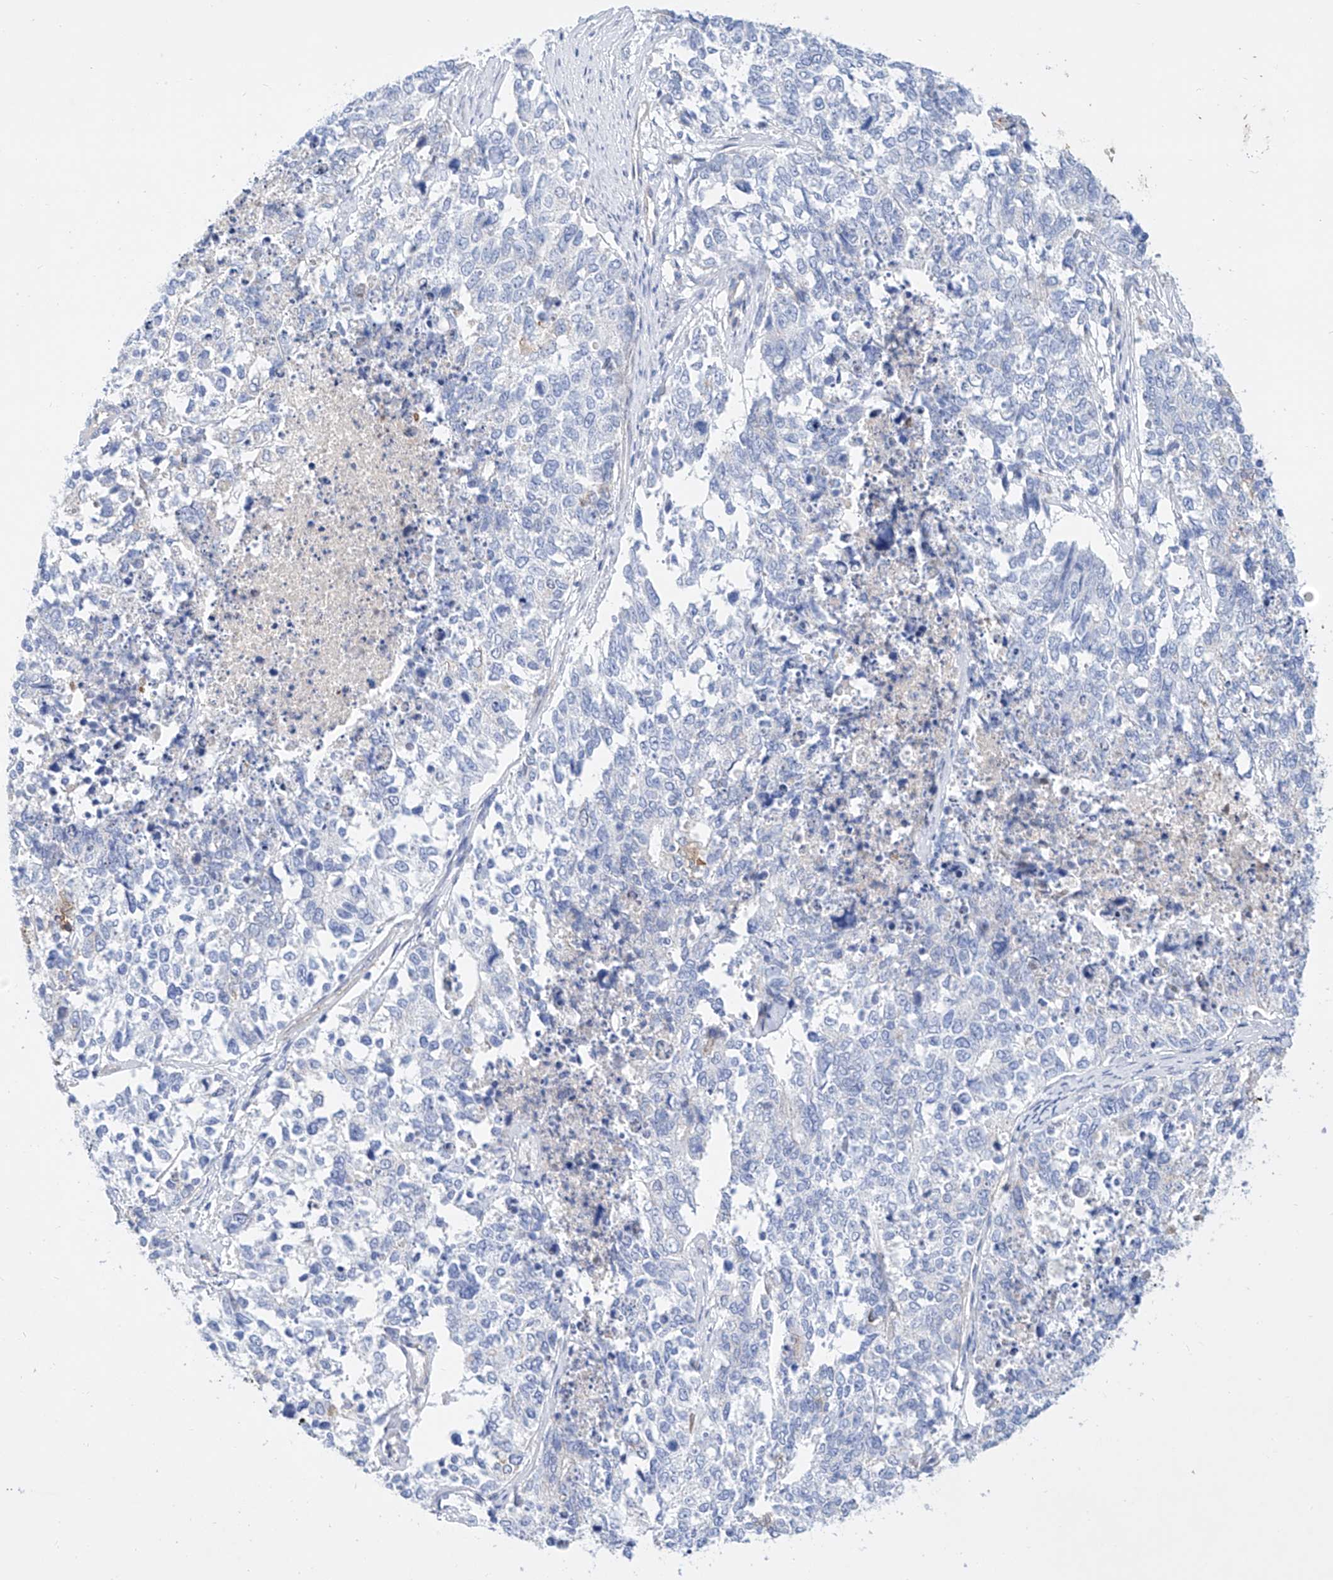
{"staining": {"intensity": "negative", "quantity": "none", "location": "none"}, "tissue": "cervical cancer", "cell_type": "Tumor cells", "image_type": "cancer", "snomed": [{"axis": "morphology", "description": "Squamous cell carcinoma, NOS"}, {"axis": "topography", "description": "Cervix"}], "caption": "Immunohistochemistry (IHC) of cervical cancer (squamous cell carcinoma) exhibits no positivity in tumor cells. (DAB IHC with hematoxylin counter stain).", "gene": "SBSPON", "patient": {"sex": "female", "age": 63}}